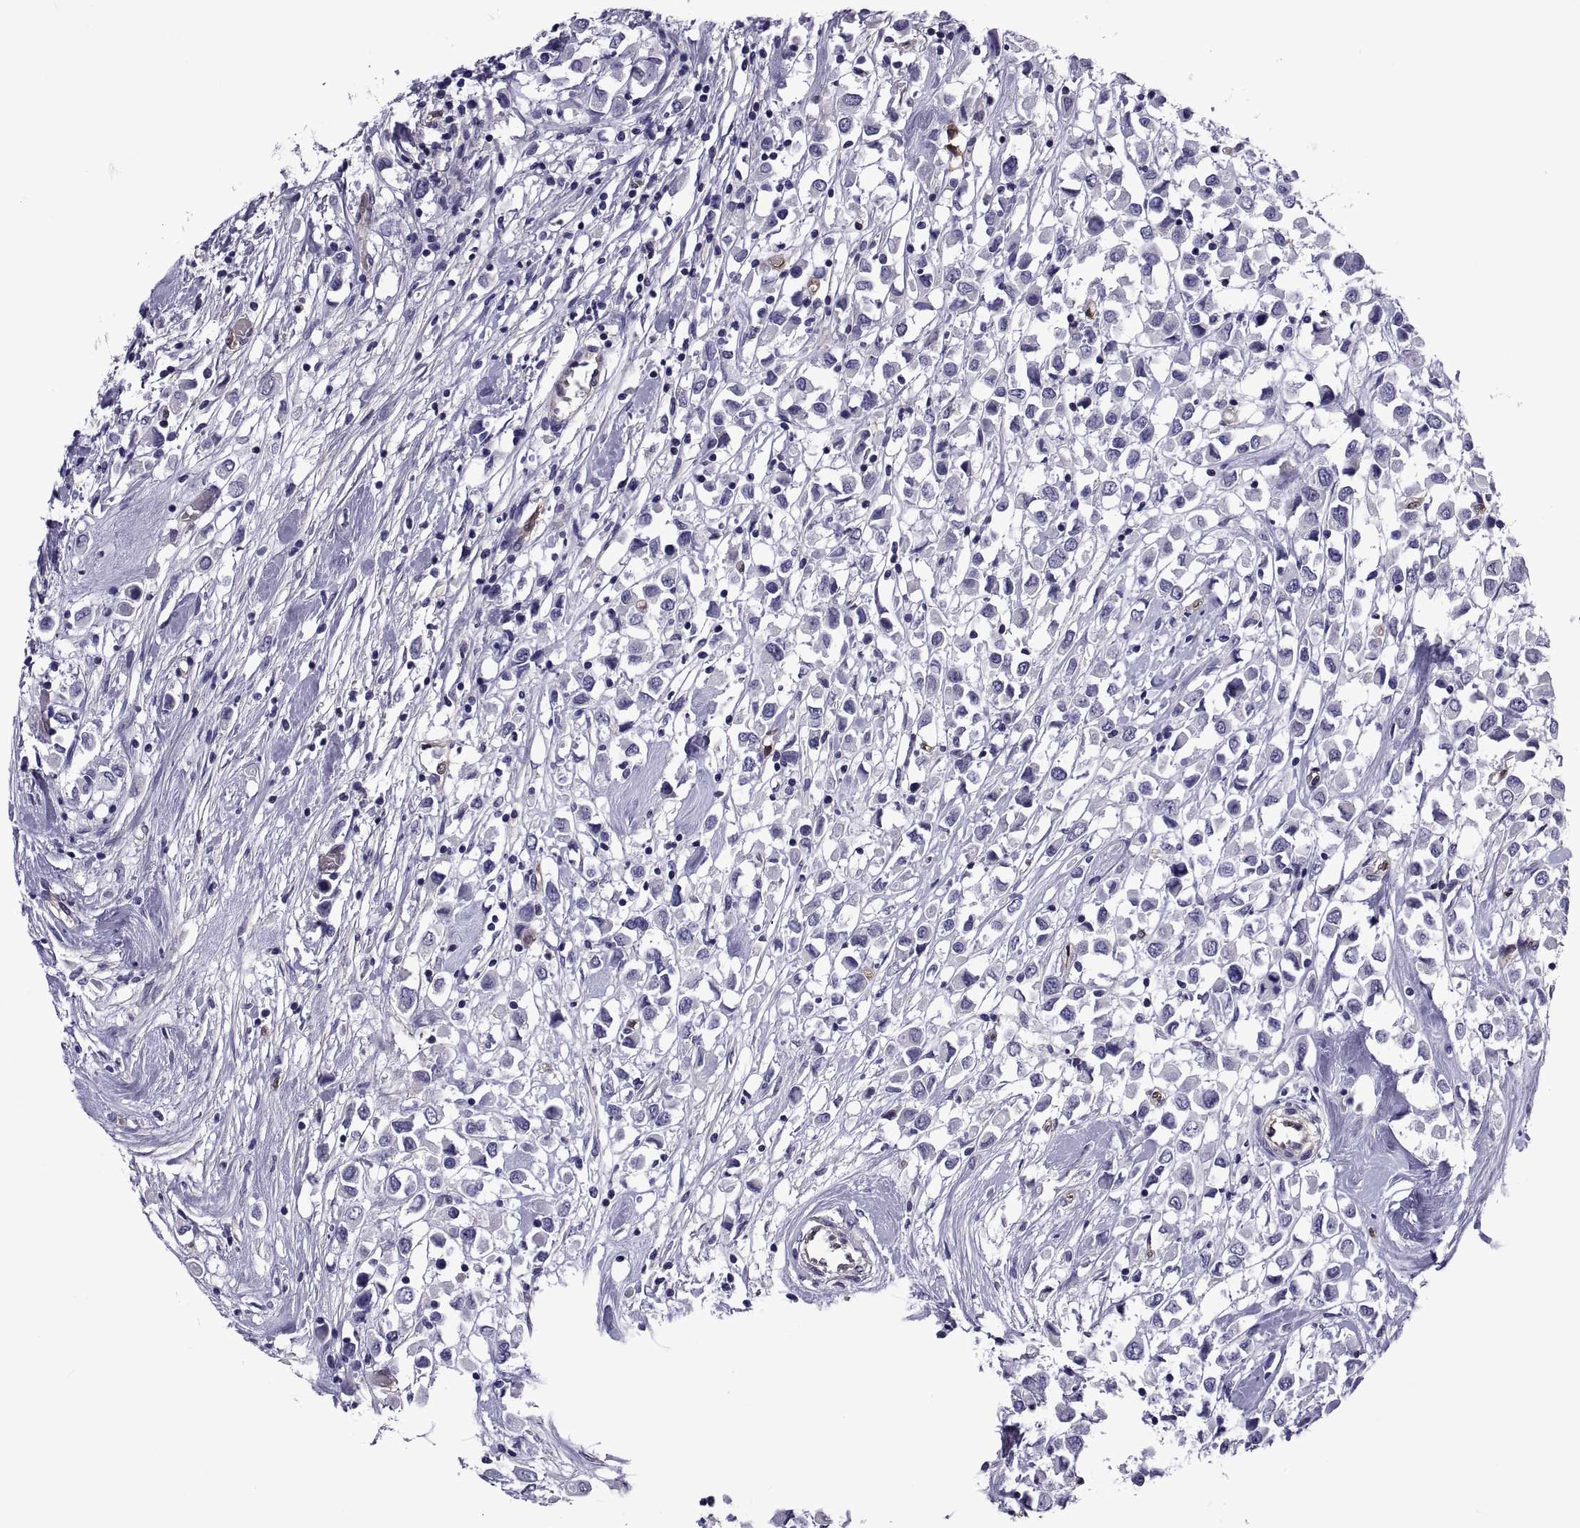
{"staining": {"intensity": "negative", "quantity": "none", "location": "none"}, "tissue": "breast cancer", "cell_type": "Tumor cells", "image_type": "cancer", "snomed": [{"axis": "morphology", "description": "Duct carcinoma"}, {"axis": "topography", "description": "Breast"}], "caption": "This histopathology image is of breast cancer (infiltrating ductal carcinoma) stained with immunohistochemistry (IHC) to label a protein in brown with the nuclei are counter-stained blue. There is no staining in tumor cells.", "gene": "LCN9", "patient": {"sex": "female", "age": 61}}